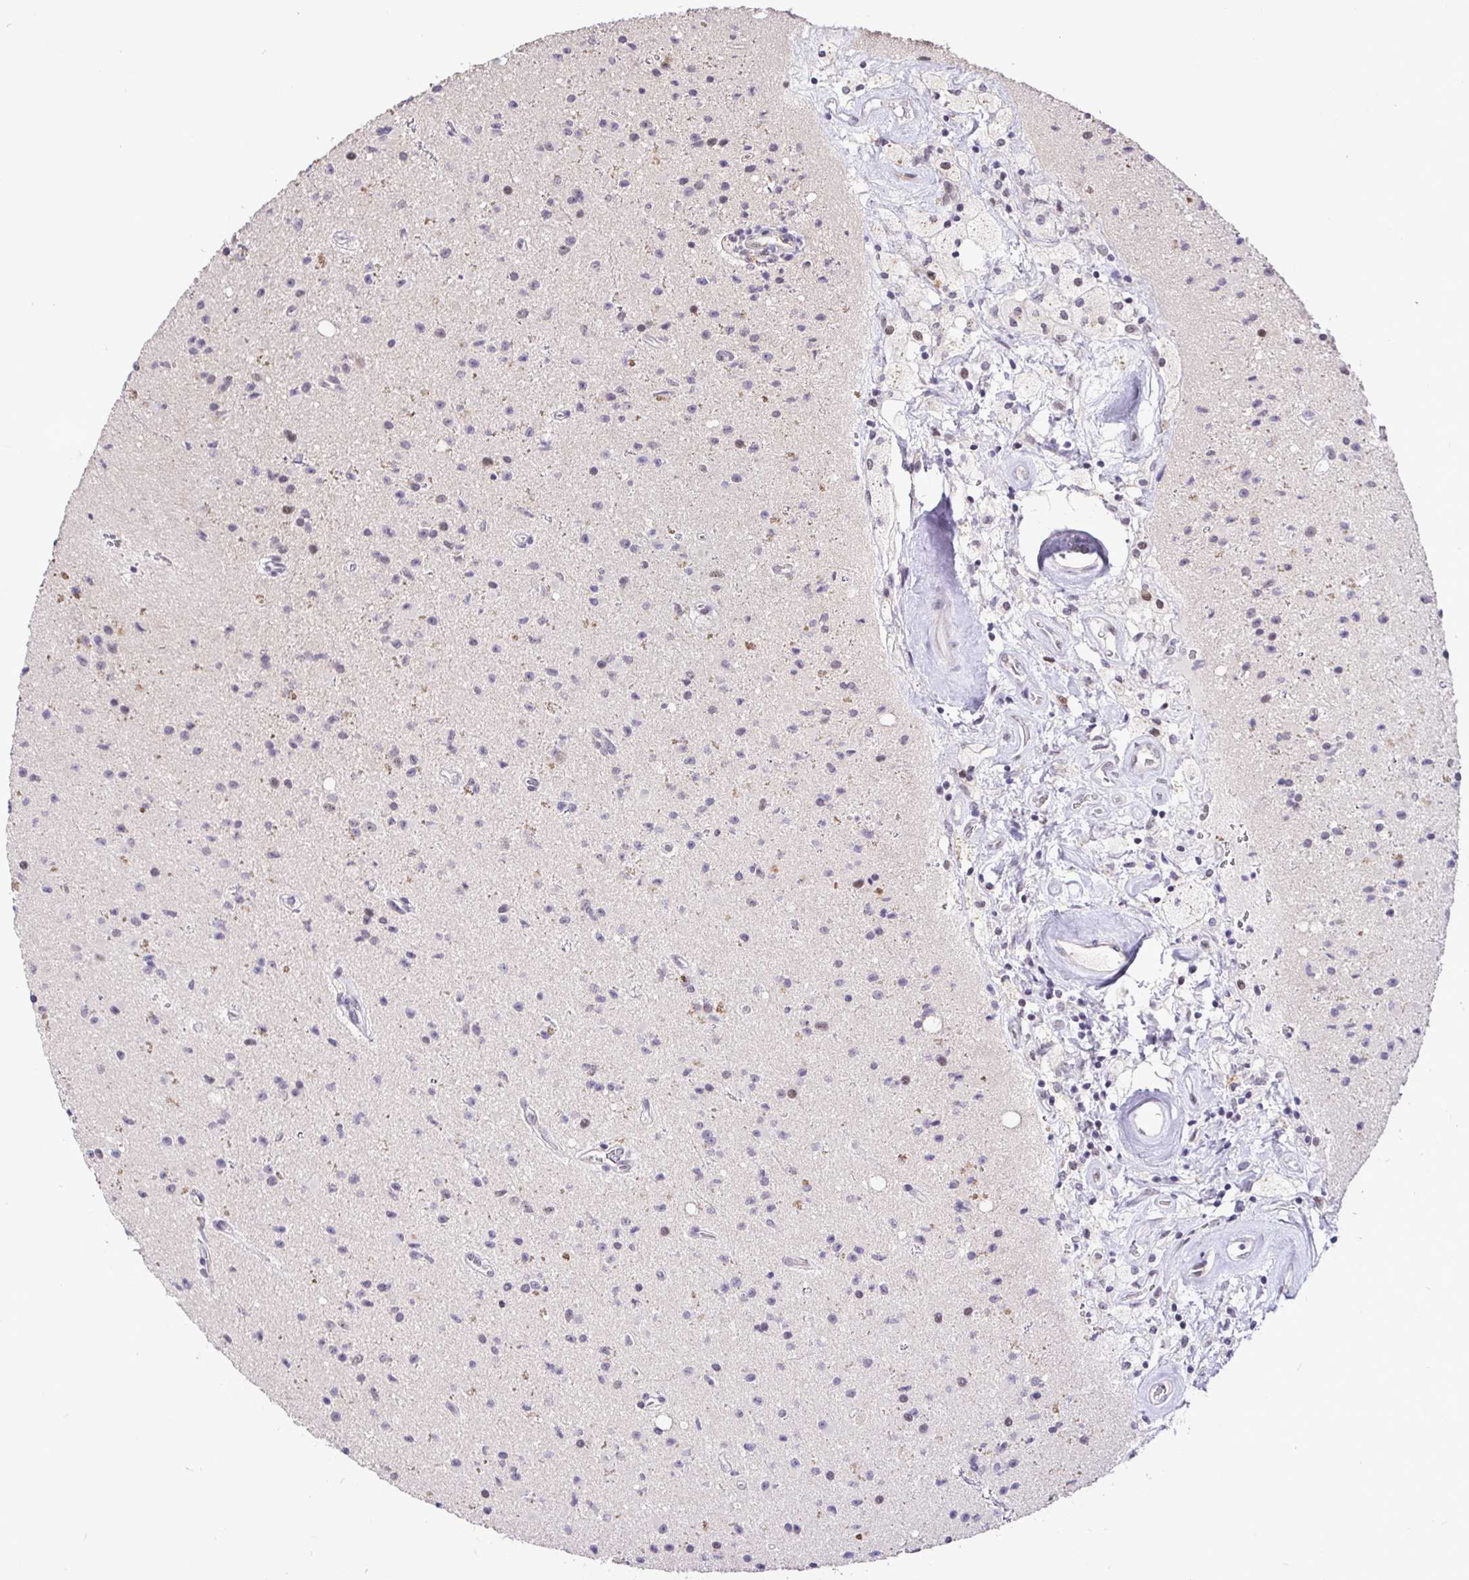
{"staining": {"intensity": "weak", "quantity": "25%-75%", "location": "nuclear"}, "tissue": "glioma", "cell_type": "Tumor cells", "image_type": "cancer", "snomed": [{"axis": "morphology", "description": "Glioma, malignant, High grade"}, {"axis": "topography", "description": "Brain"}], "caption": "The immunohistochemical stain shows weak nuclear staining in tumor cells of glioma tissue.", "gene": "NUP188", "patient": {"sex": "male", "age": 36}}